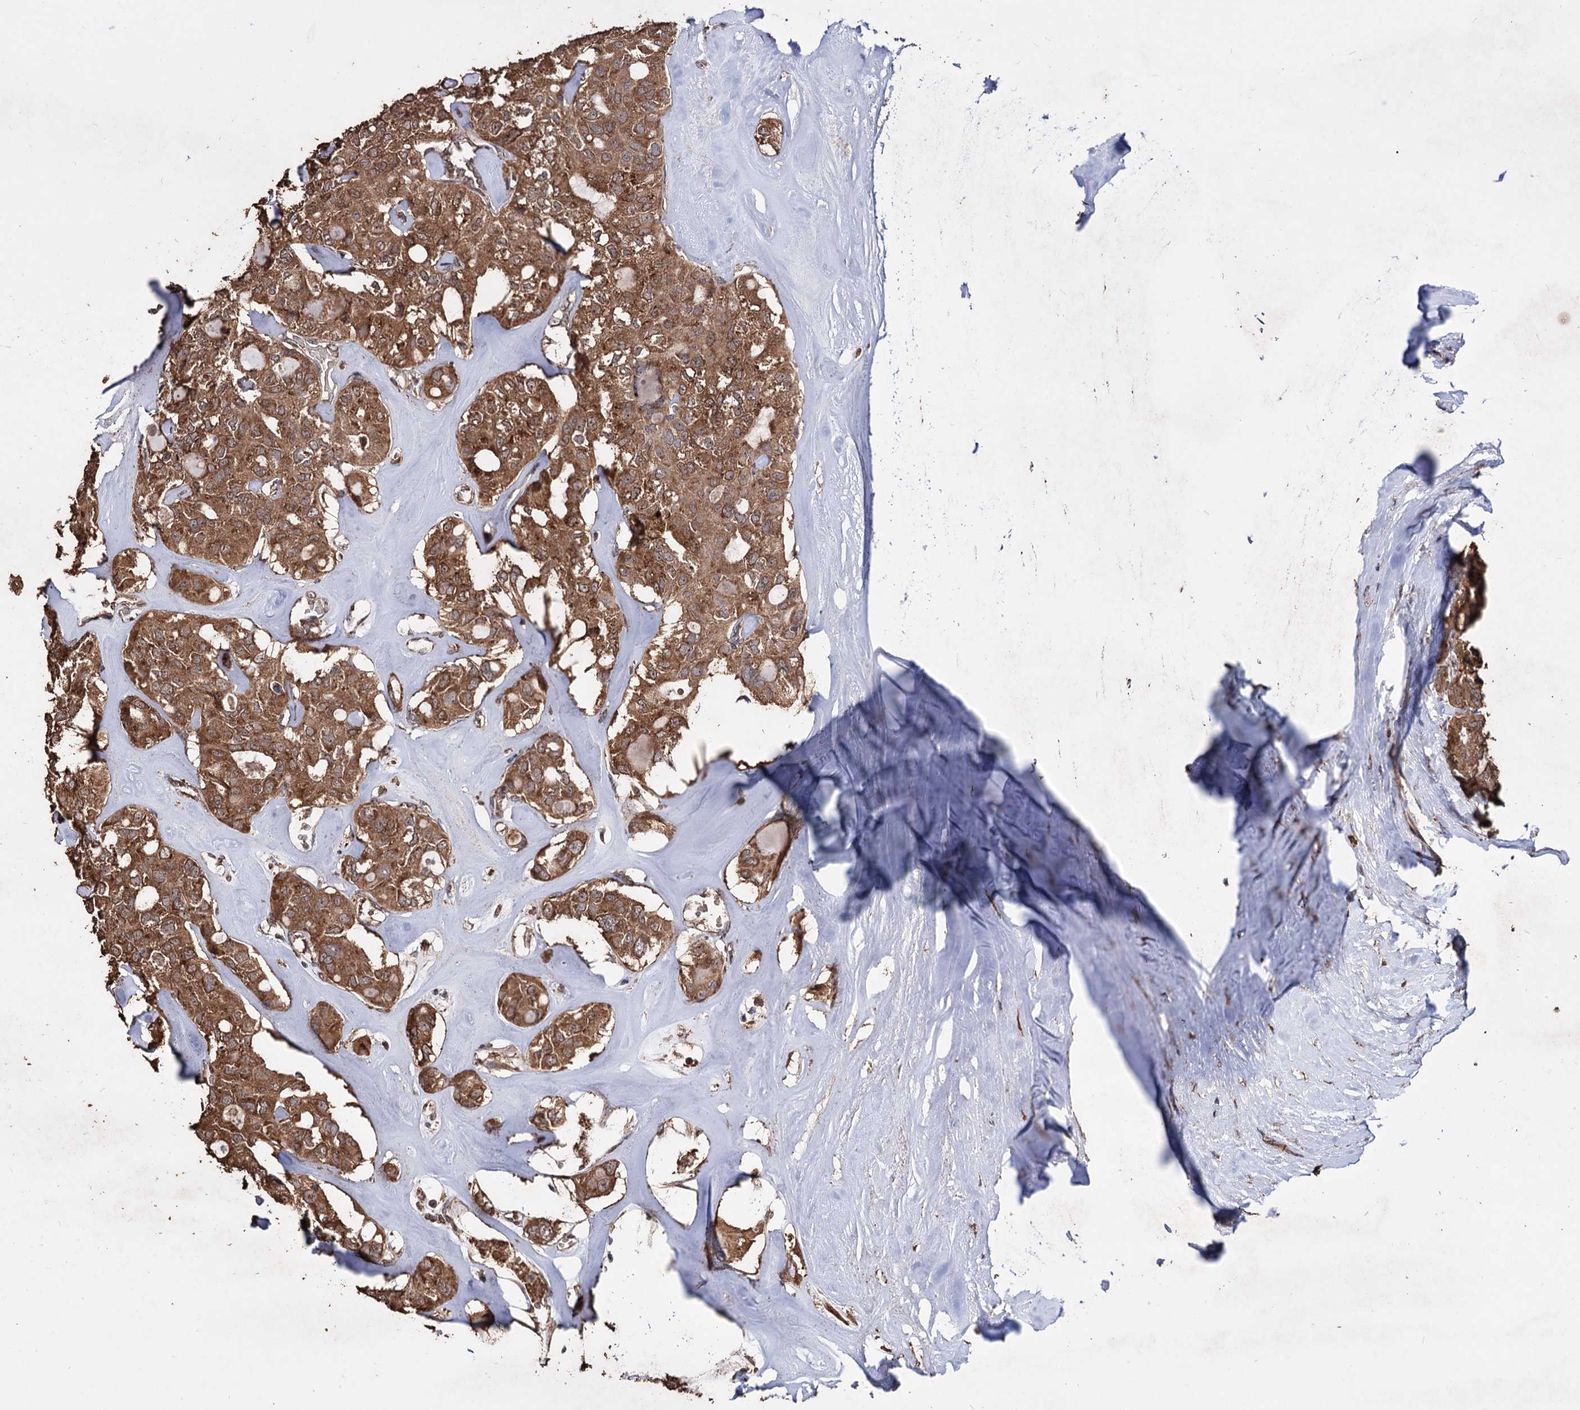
{"staining": {"intensity": "moderate", "quantity": ">75%", "location": "cytoplasmic/membranous"}, "tissue": "thyroid cancer", "cell_type": "Tumor cells", "image_type": "cancer", "snomed": [{"axis": "morphology", "description": "Follicular adenoma carcinoma, NOS"}, {"axis": "topography", "description": "Thyroid gland"}], "caption": "Human thyroid follicular adenoma carcinoma stained with a brown dye exhibits moderate cytoplasmic/membranous positive positivity in approximately >75% of tumor cells.", "gene": "TBC1D12", "patient": {"sex": "male", "age": 75}}